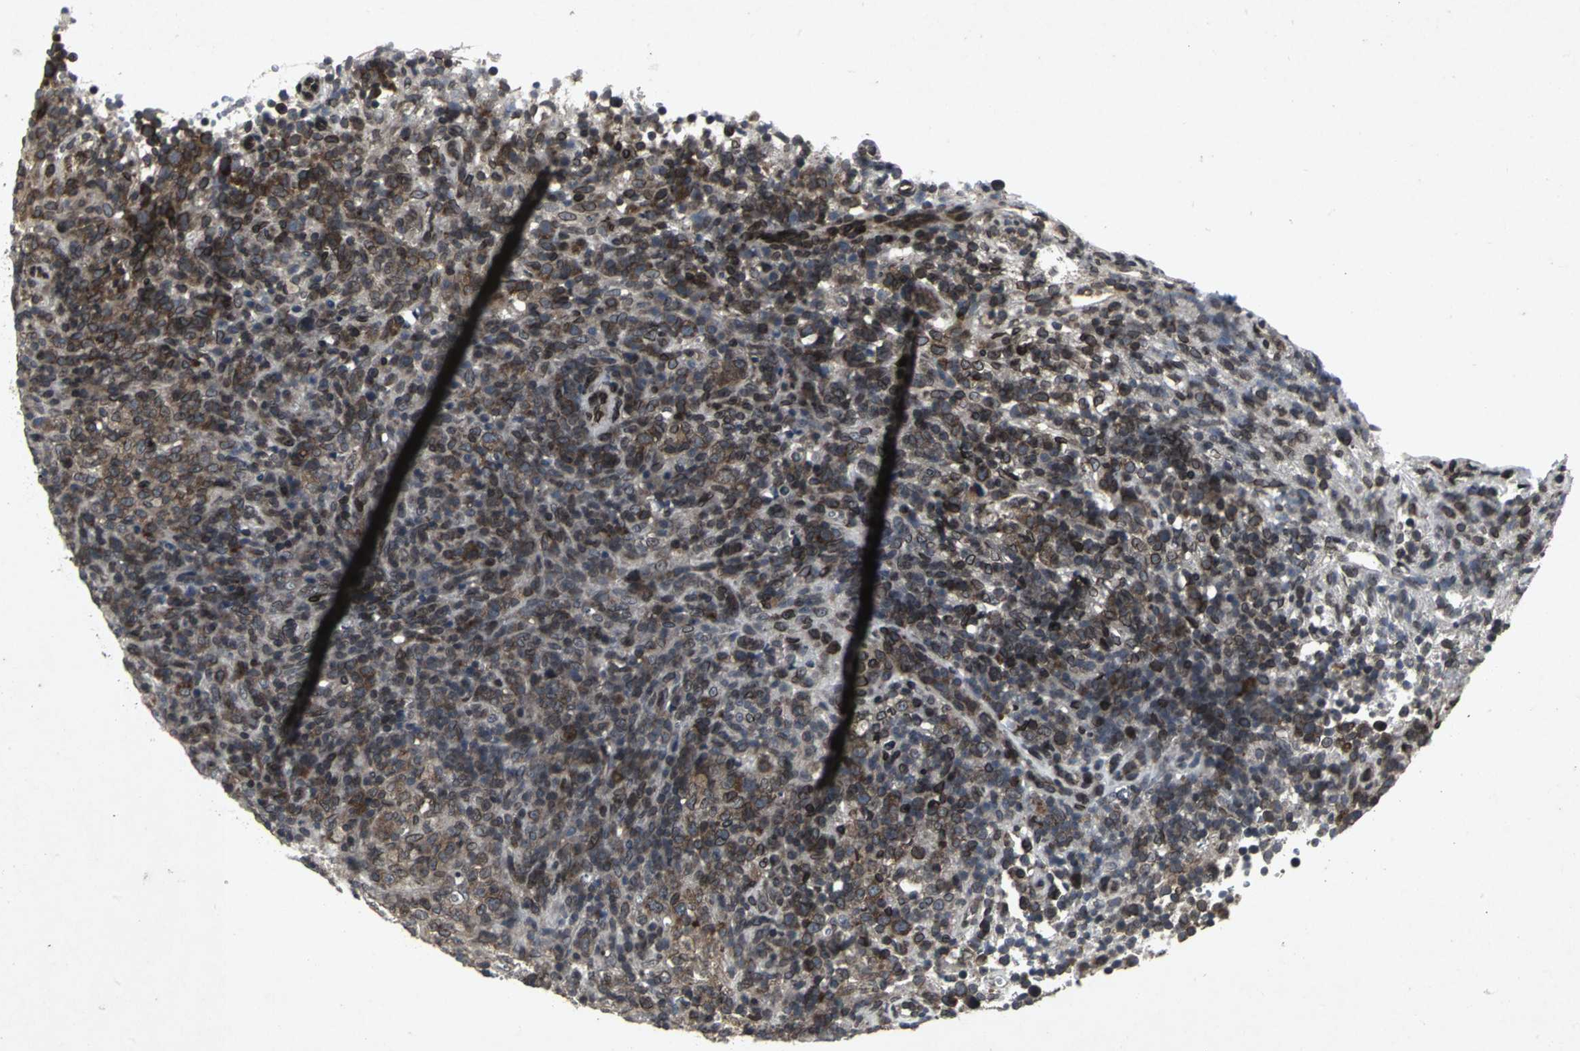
{"staining": {"intensity": "strong", "quantity": "25%-75%", "location": "cytoplasmic/membranous,nuclear"}, "tissue": "lymphoma", "cell_type": "Tumor cells", "image_type": "cancer", "snomed": [{"axis": "morphology", "description": "Malignant lymphoma, non-Hodgkin's type, High grade"}, {"axis": "topography", "description": "Lymph node"}], "caption": "Immunohistochemistry (IHC) staining of lymphoma, which shows high levels of strong cytoplasmic/membranous and nuclear staining in about 25%-75% of tumor cells indicating strong cytoplasmic/membranous and nuclear protein expression. The staining was performed using DAB (3,3'-diaminobenzidine) (brown) for protein detection and nuclei were counterstained in hematoxylin (blue).", "gene": "SH2B3", "patient": {"sex": "female", "age": 76}}